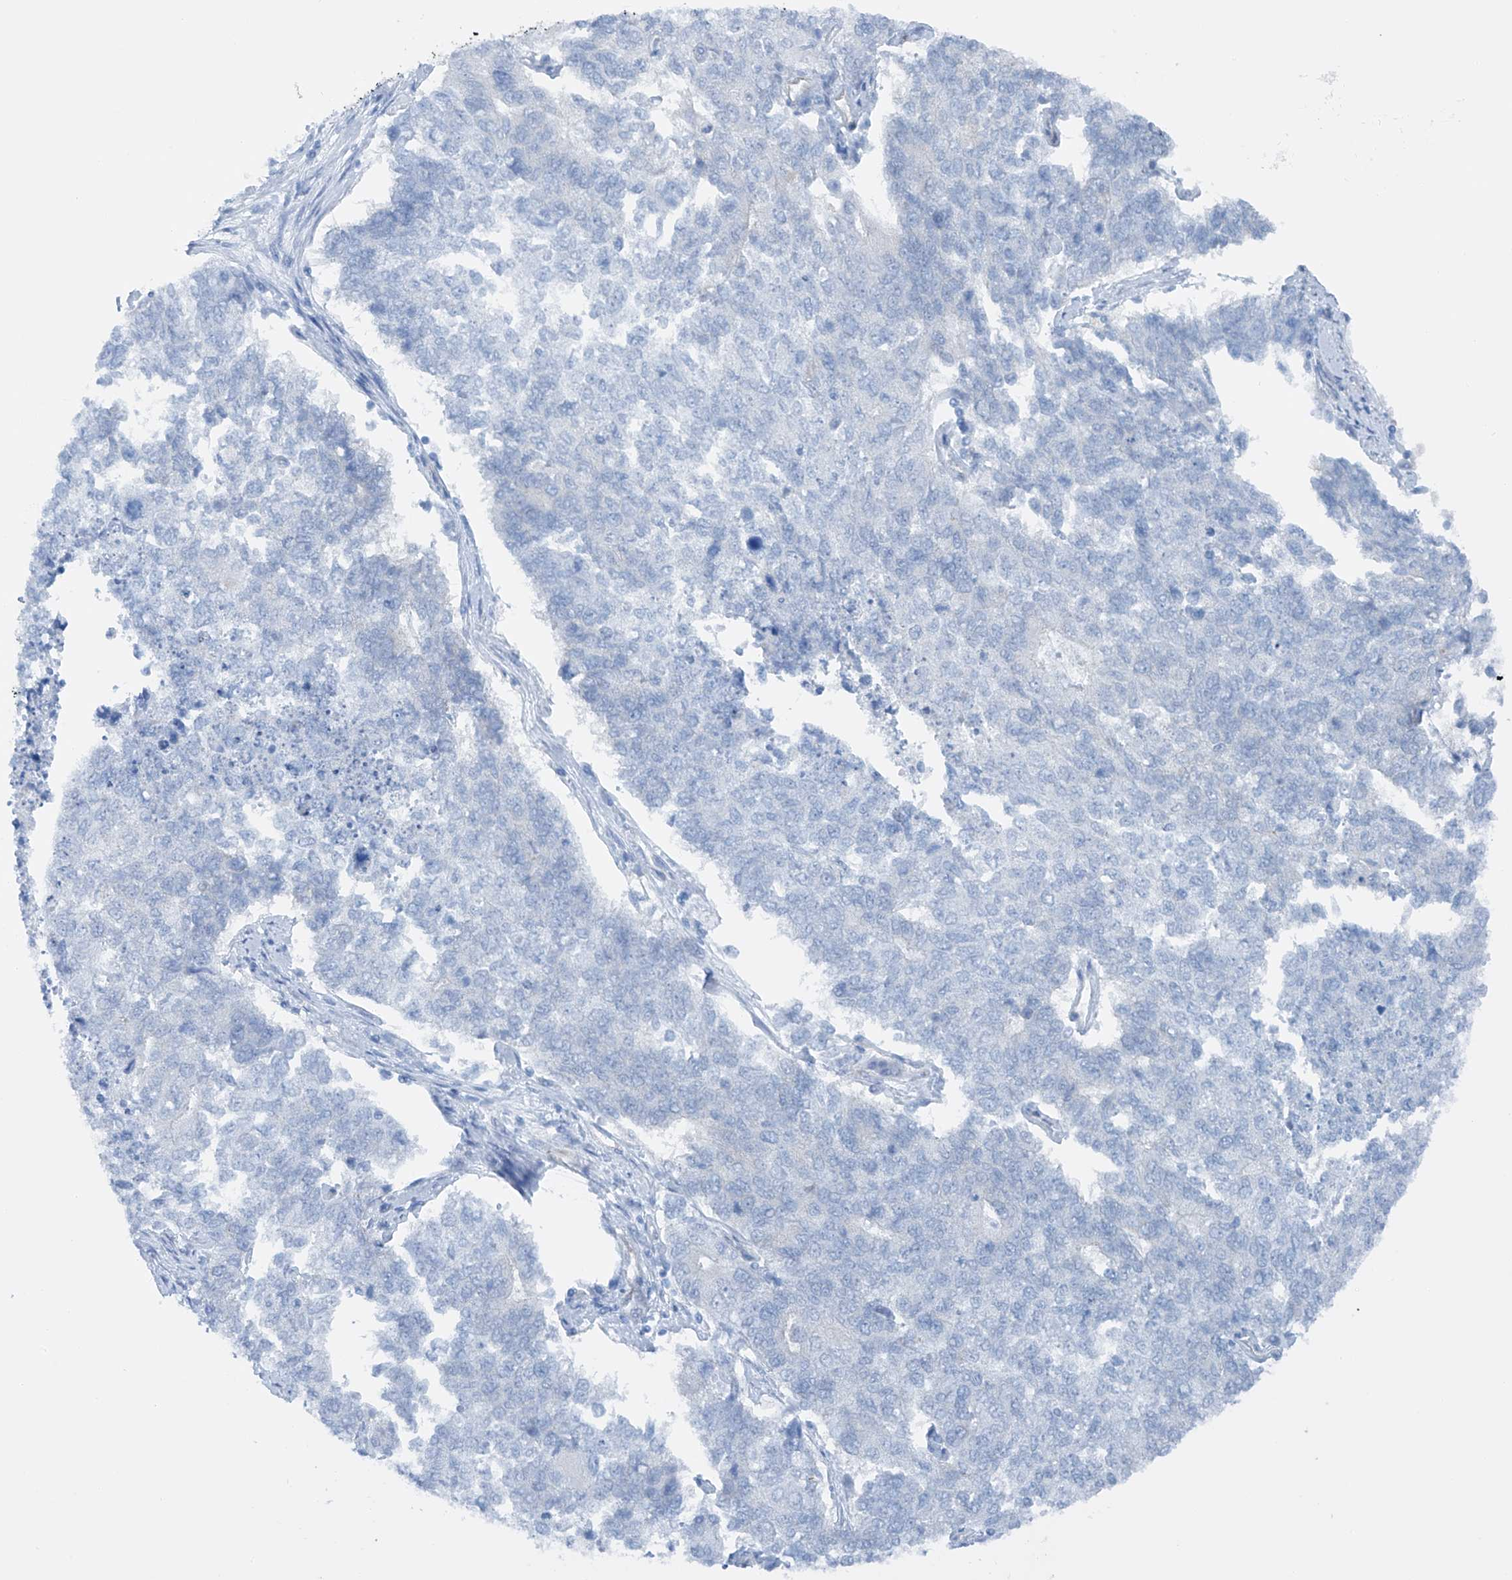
{"staining": {"intensity": "negative", "quantity": "none", "location": "none"}, "tissue": "cervical cancer", "cell_type": "Tumor cells", "image_type": "cancer", "snomed": [{"axis": "morphology", "description": "Squamous cell carcinoma, NOS"}, {"axis": "topography", "description": "Cervix"}], "caption": "Cervical cancer was stained to show a protein in brown. There is no significant staining in tumor cells.", "gene": "MAGI1", "patient": {"sex": "female", "age": 63}}